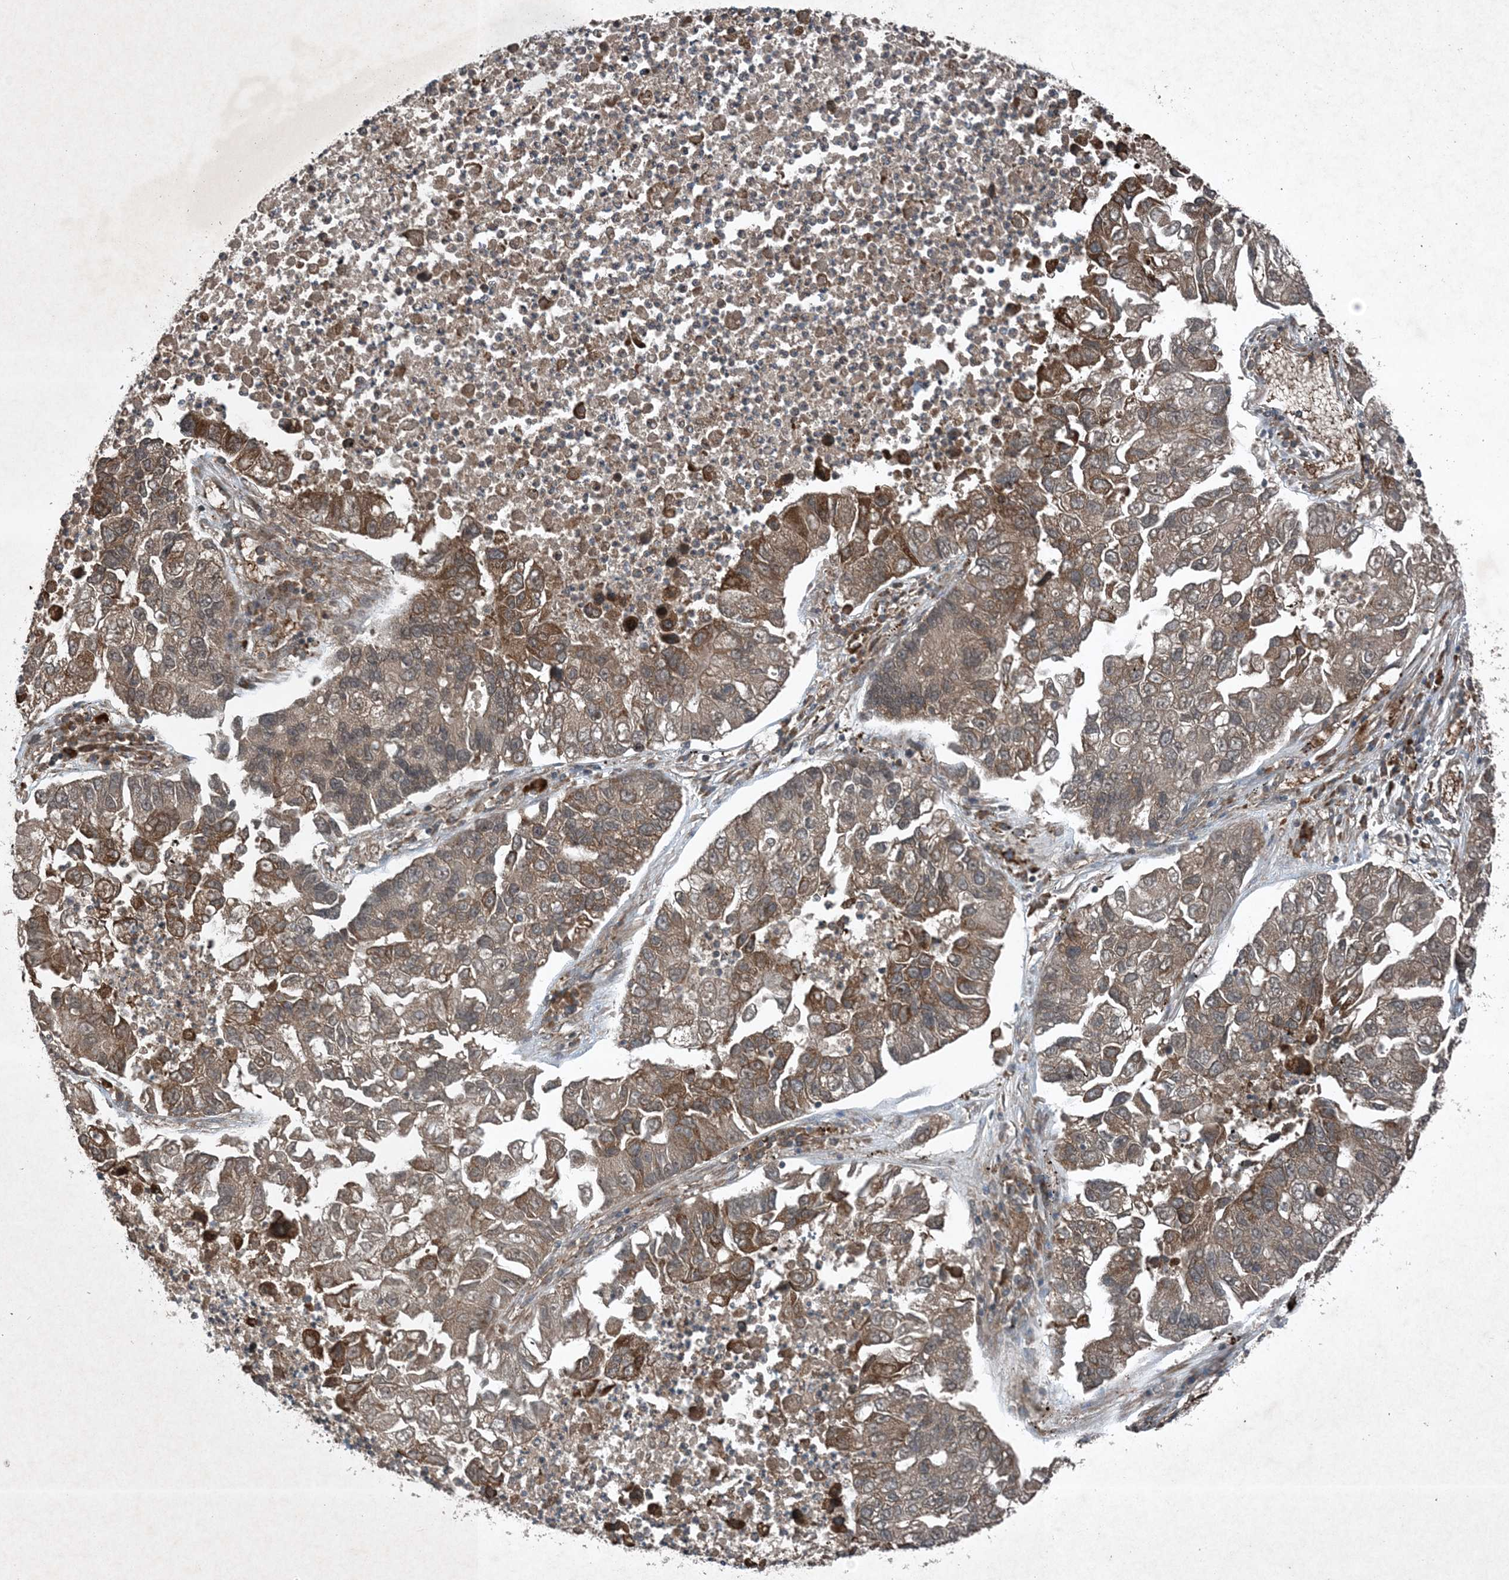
{"staining": {"intensity": "moderate", "quantity": ">75%", "location": "cytoplasmic/membranous"}, "tissue": "lung cancer", "cell_type": "Tumor cells", "image_type": "cancer", "snomed": [{"axis": "morphology", "description": "Adenocarcinoma, NOS"}, {"axis": "topography", "description": "Lung"}], "caption": "This photomicrograph demonstrates lung cancer stained with immunohistochemistry (IHC) to label a protein in brown. The cytoplasmic/membranous of tumor cells show moderate positivity for the protein. Nuclei are counter-stained blue.", "gene": "GNG5", "patient": {"sex": "female", "age": 51}}